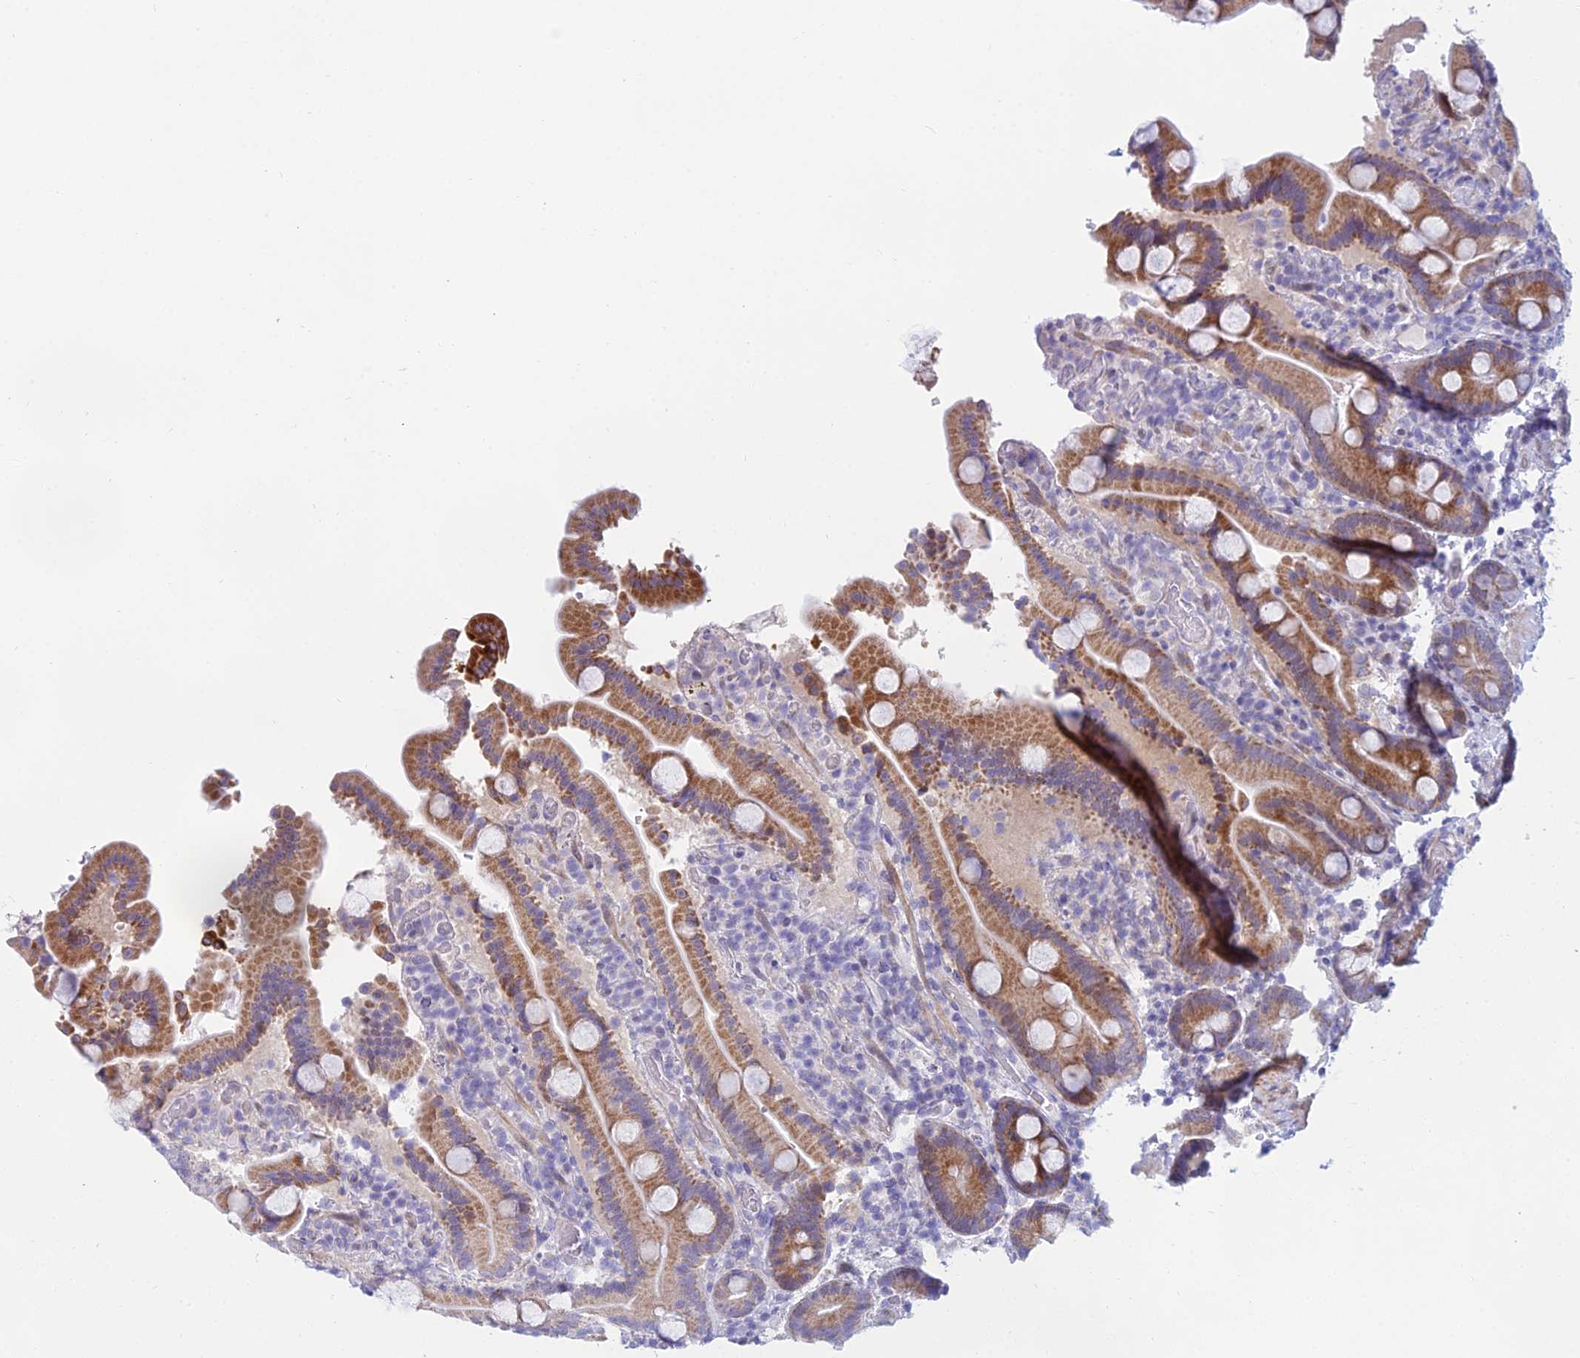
{"staining": {"intensity": "moderate", "quantity": ">75%", "location": "cytoplasmic/membranous"}, "tissue": "duodenum", "cell_type": "Glandular cells", "image_type": "normal", "snomed": [{"axis": "morphology", "description": "Normal tissue, NOS"}, {"axis": "topography", "description": "Duodenum"}], "caption": "Immunohistochemical staining of normal human duodenum exhibits moderate cytoplasmic/membranous protein positivity in approximately >75% of glandular cells.", "gene": "PRR13", "patient": {"sex": "male", "age": 55}}